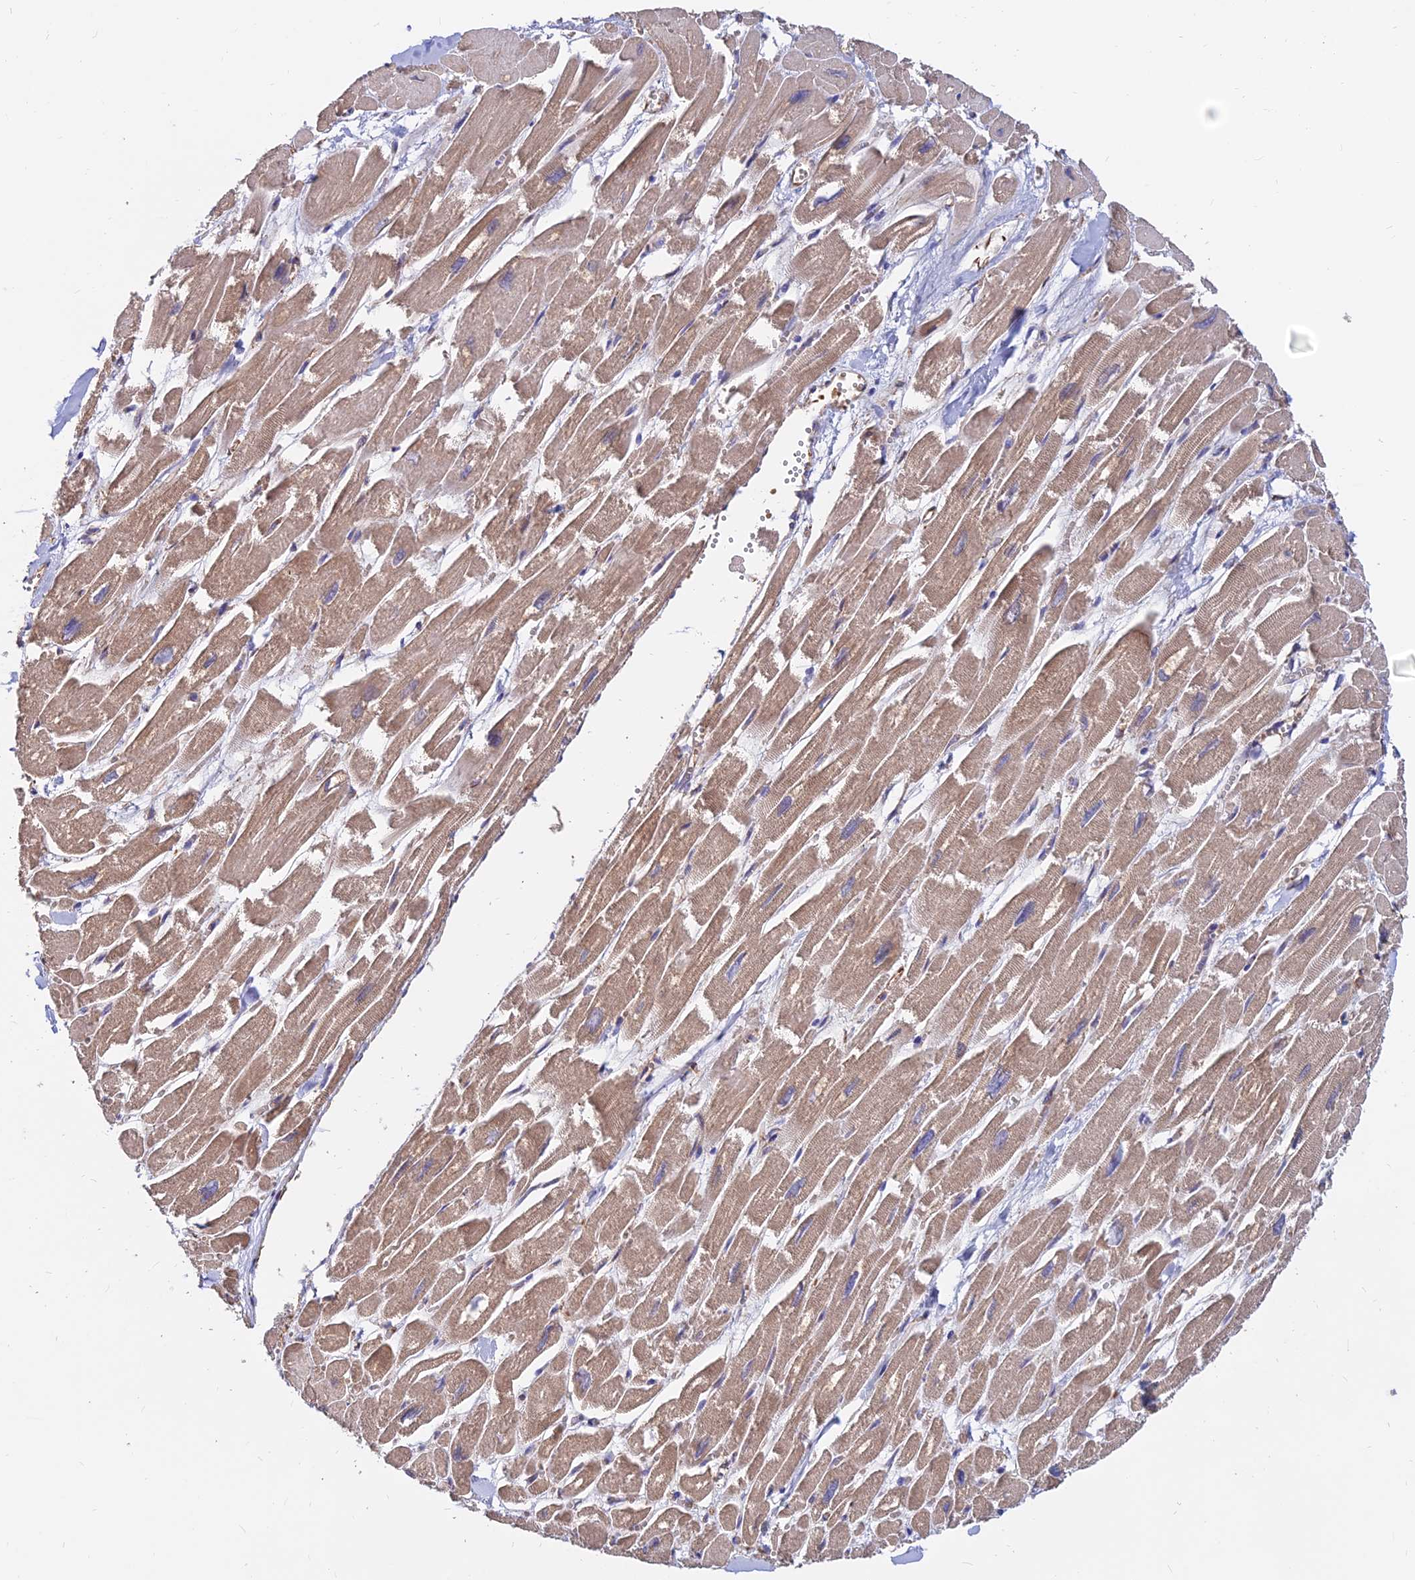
{"staining": {"intensity": "moderate", "quantity": ">75%", "location": "cytoplasmic/membranous"}, "tissue": "heart muscle", "cell_type": "Cardiomyocytes", "image_type": "normal", "snomed": [{"axis": "morphology", "description": "Normal tissue, NOS"}, {"axis": "topography", "description": "Heart"}], "caption": "A photomicrograph of human heart muscle stained for a protein shows moderate cytoplasmic/membranous brown staining in cardiomyocytes. (IHC, brightfield microscopy, high magnification).", "gene": "CDK18", "patient": {"sex": "male", "age": 54}}